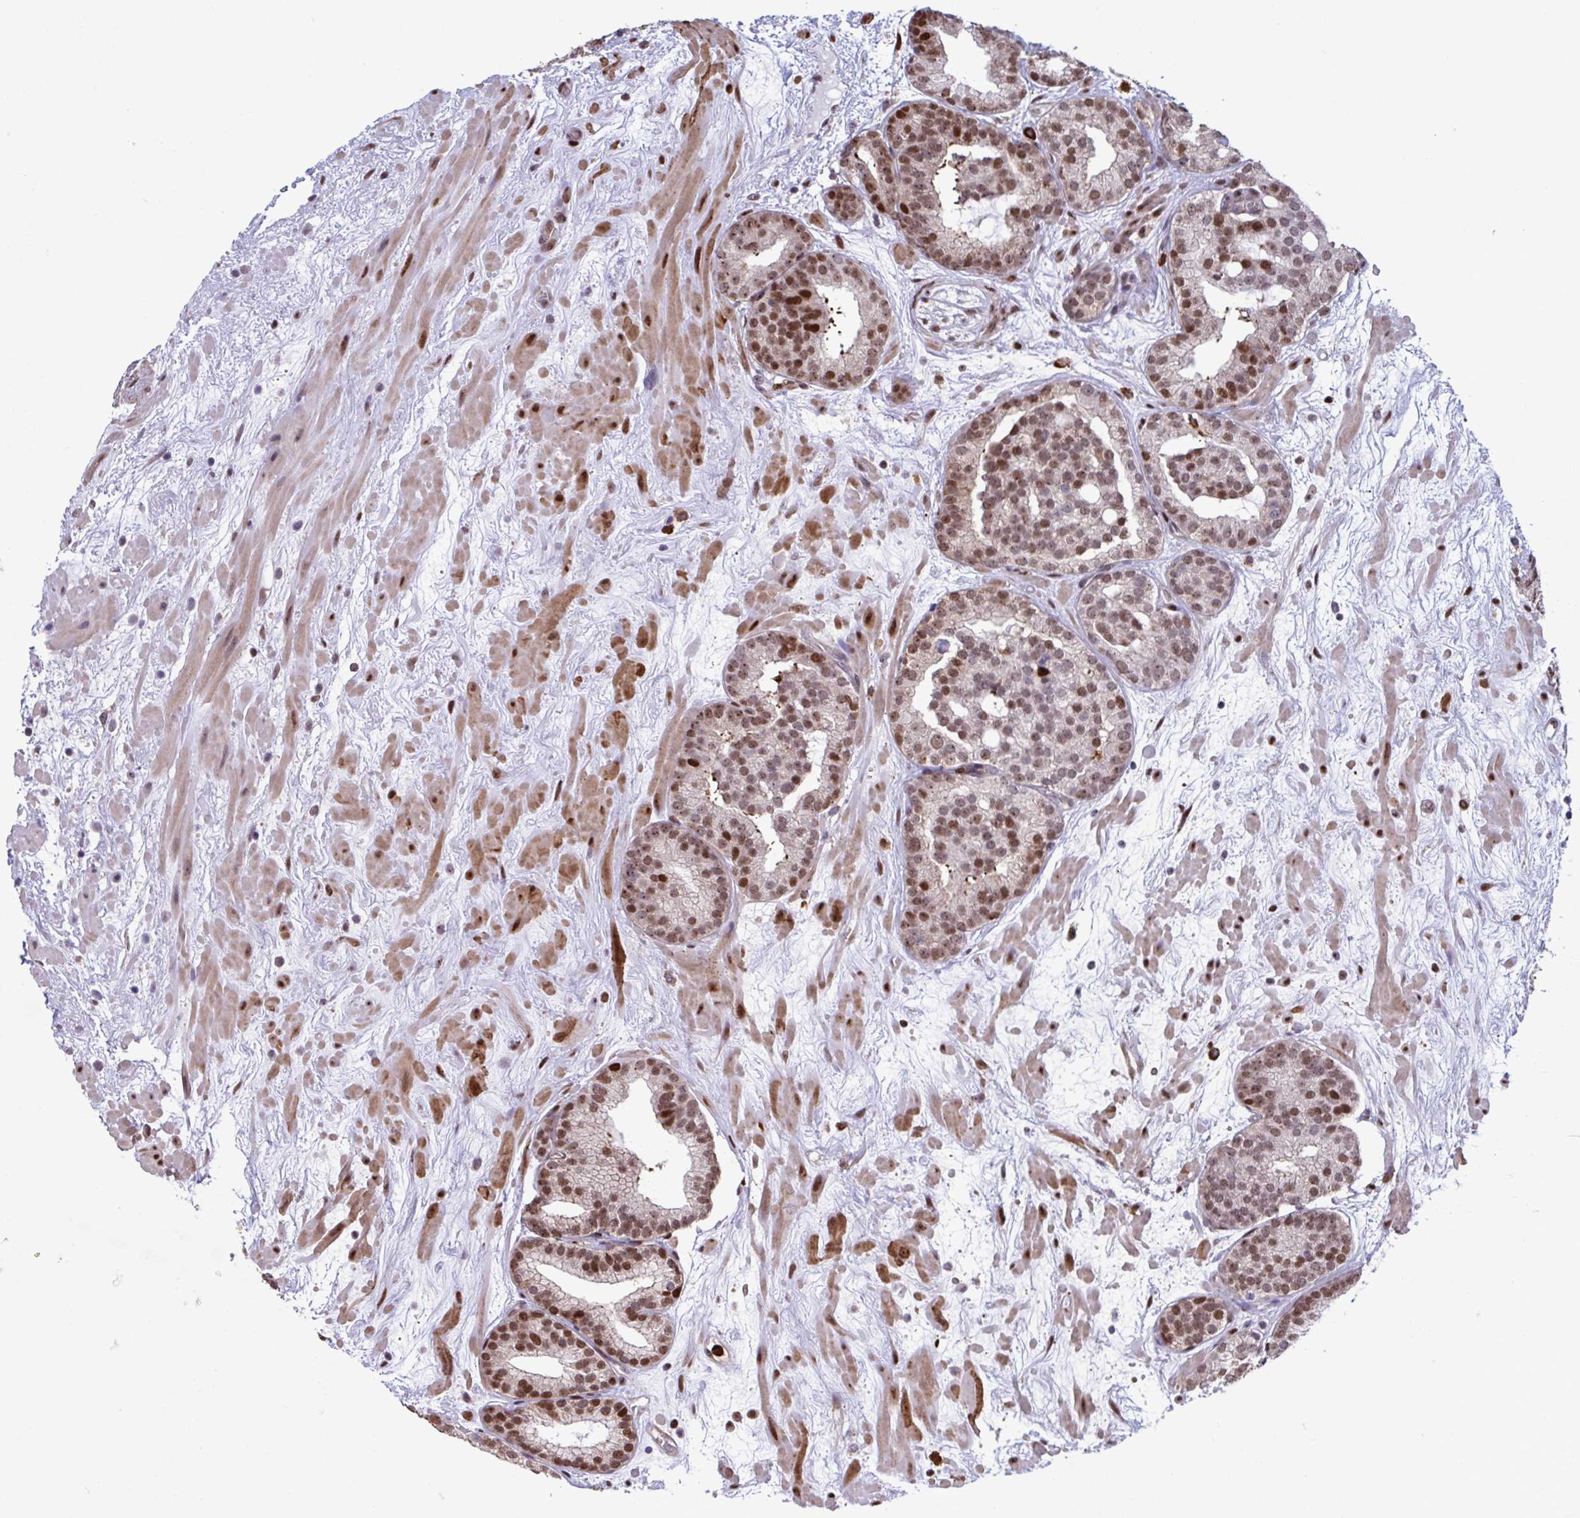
{"staining": {"intensity": "moderate", "quantity": "25%-75%", "location": "nuclear"}, "tissue": "prostate cancer", "cell_type": "Tumor cells", "image_type": "cancer", "snomed": [{"axis": "morphology", "description": "Adenocarcinoma, High grade"}, {"axis": "topography", "description": "Prostate"}], "caption": "Human prostate adenocarcinoma (high-grade) stained with a brown dye displays moderate nuclear positive positivity in approximately 25%-75% of tumor cells.", "gene": "PELI2", "patient": {"sex": "male", "age": 66}}